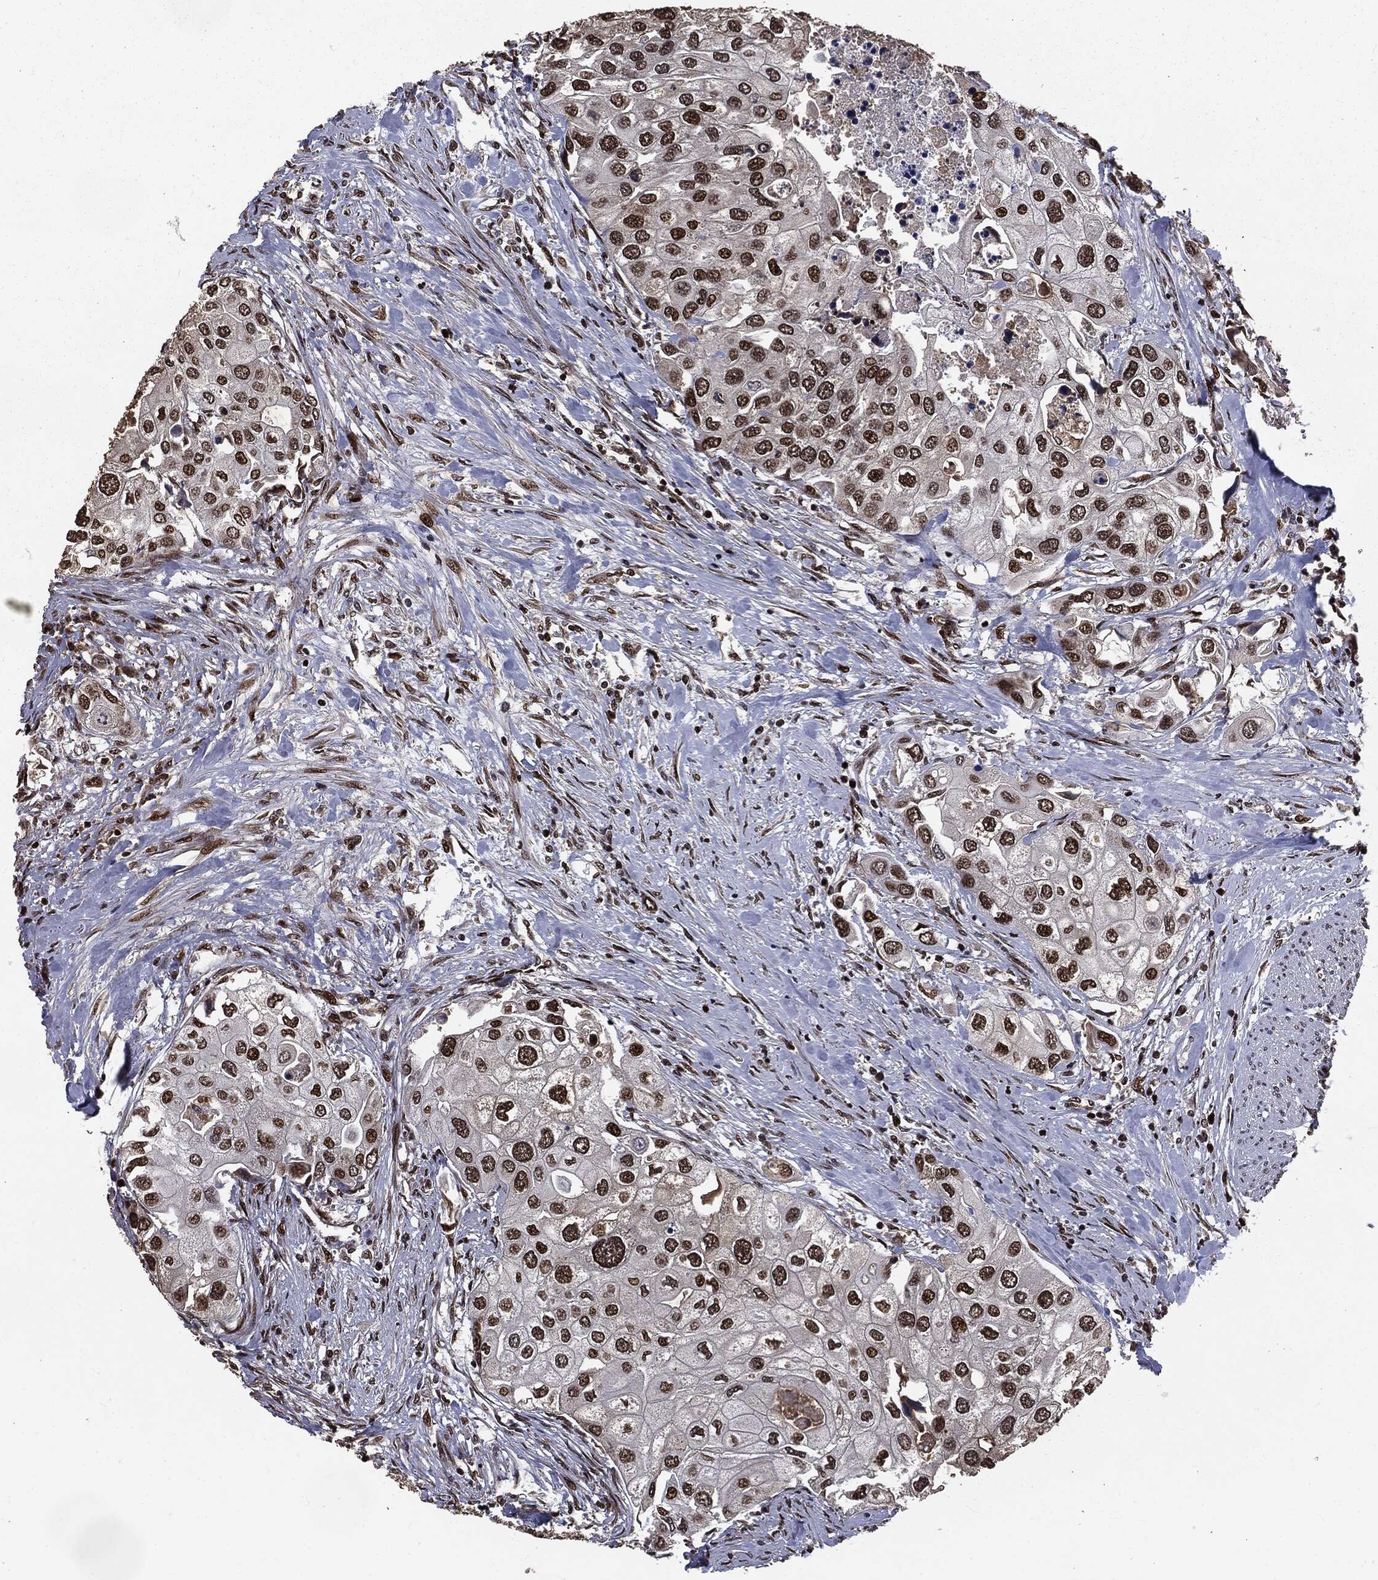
{"staining": {"intensity": "strong", "quantity": ">75%", "location": "nuclear"}, "tissue": "urothelial cancer", "cell_type": "Tumor cells", "image_type": "cancer", "snomed": [{"axis": "morphology", "description": "Urothelial carcinoma, High grade"}, {"axis": "topography", "description": "Urinary bladder"}], "caption": "Urothelial carcinoma (high-grade) stained with a protein marker exhibits strong staining in tumor cells.", "gene": "DVL2", "patient": {"sex": "male", "age": 64}}